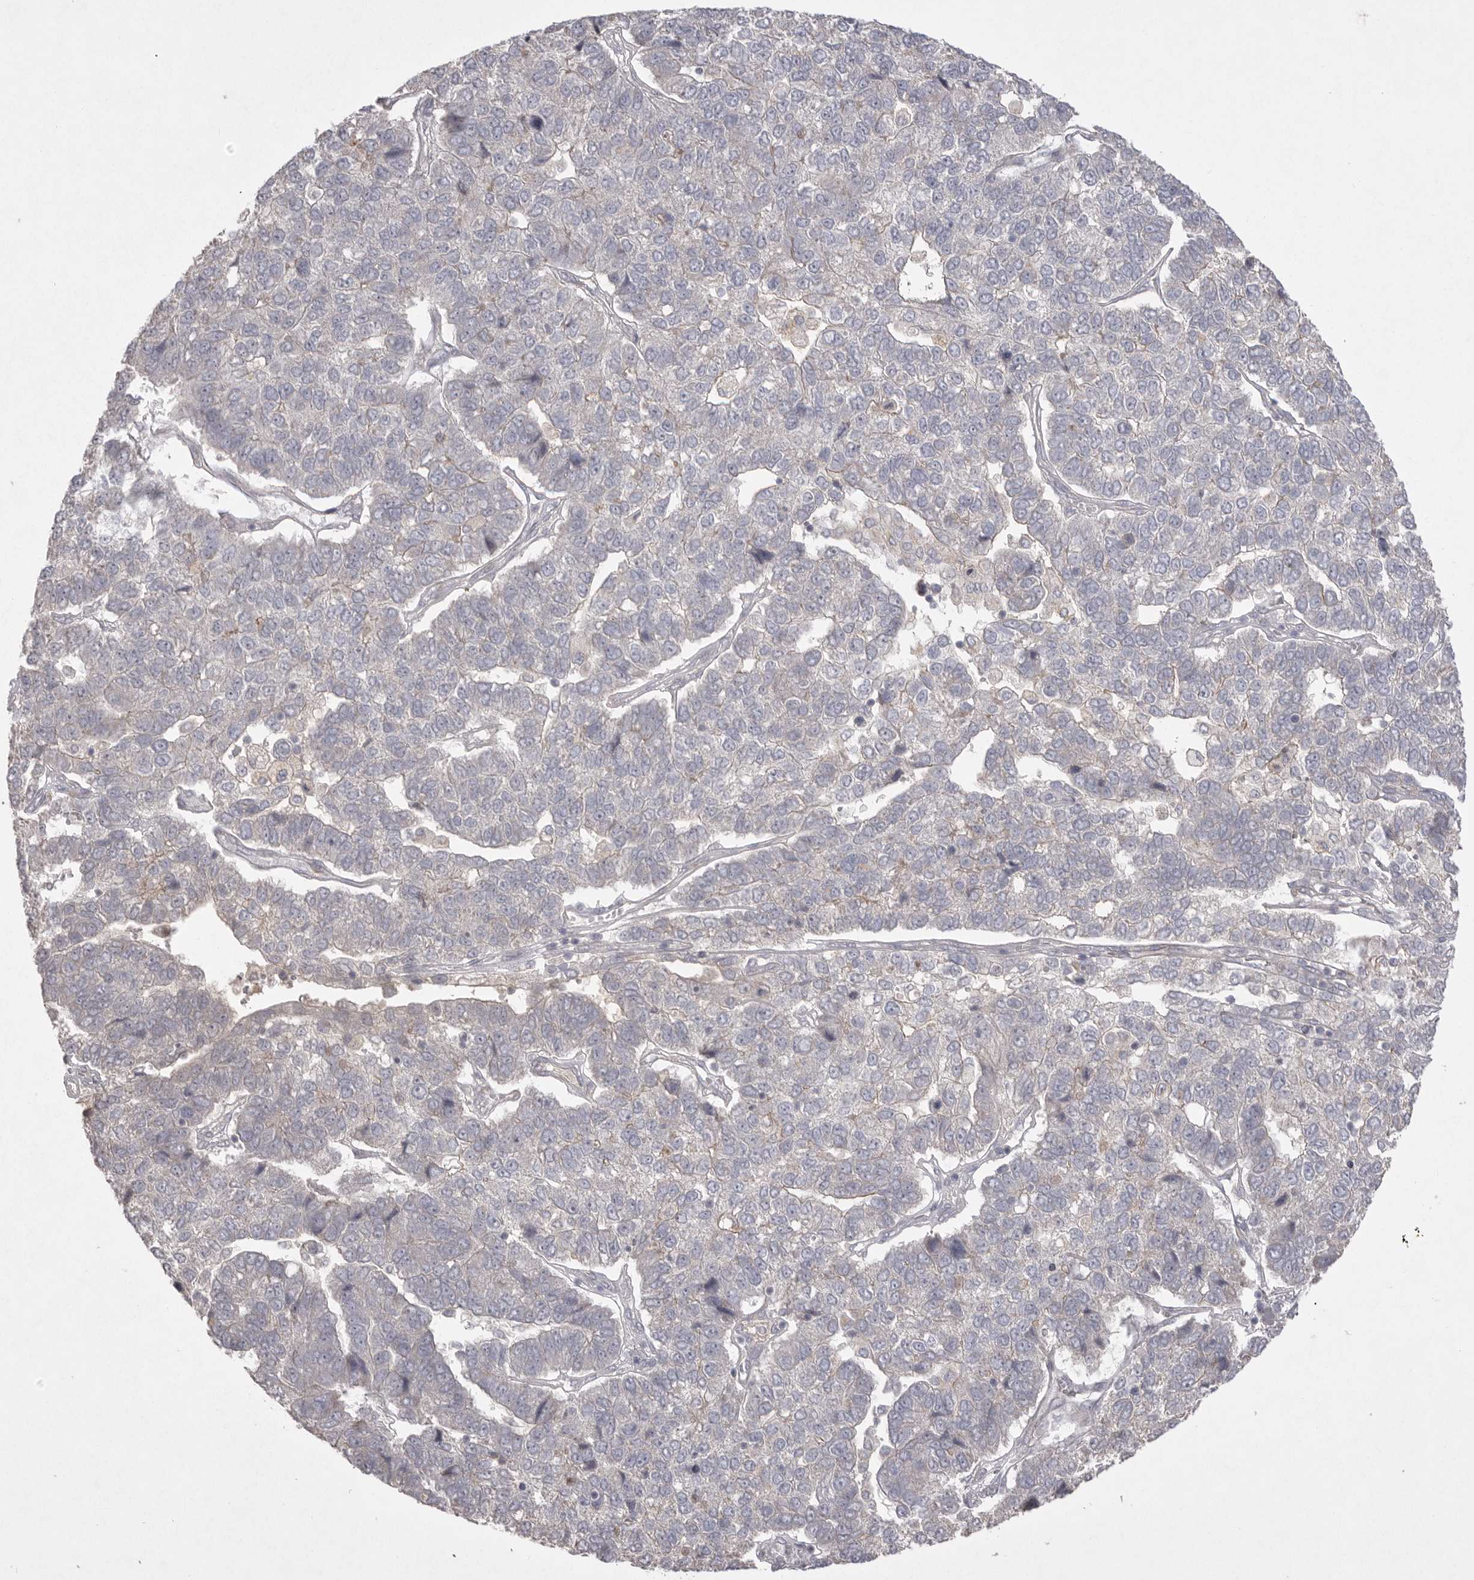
{"staining": {"intensity": "negative", "quantity": "none", "location": "none"}, "tissue": "pancreatic cancer", "cell_type": "Tumor cells", "image_type": "cancer", "snomed": [{"axis": "morphology", "description": "Adenocarcinoma, NOS"}, {"axis": "topography", "description": "Pancreas"}], "caption": "Tumor cells are negative for protein expression in human pancreatic cancer.", "gene": "VANGL2", "patient": {"sex": "female", "age": 61}}